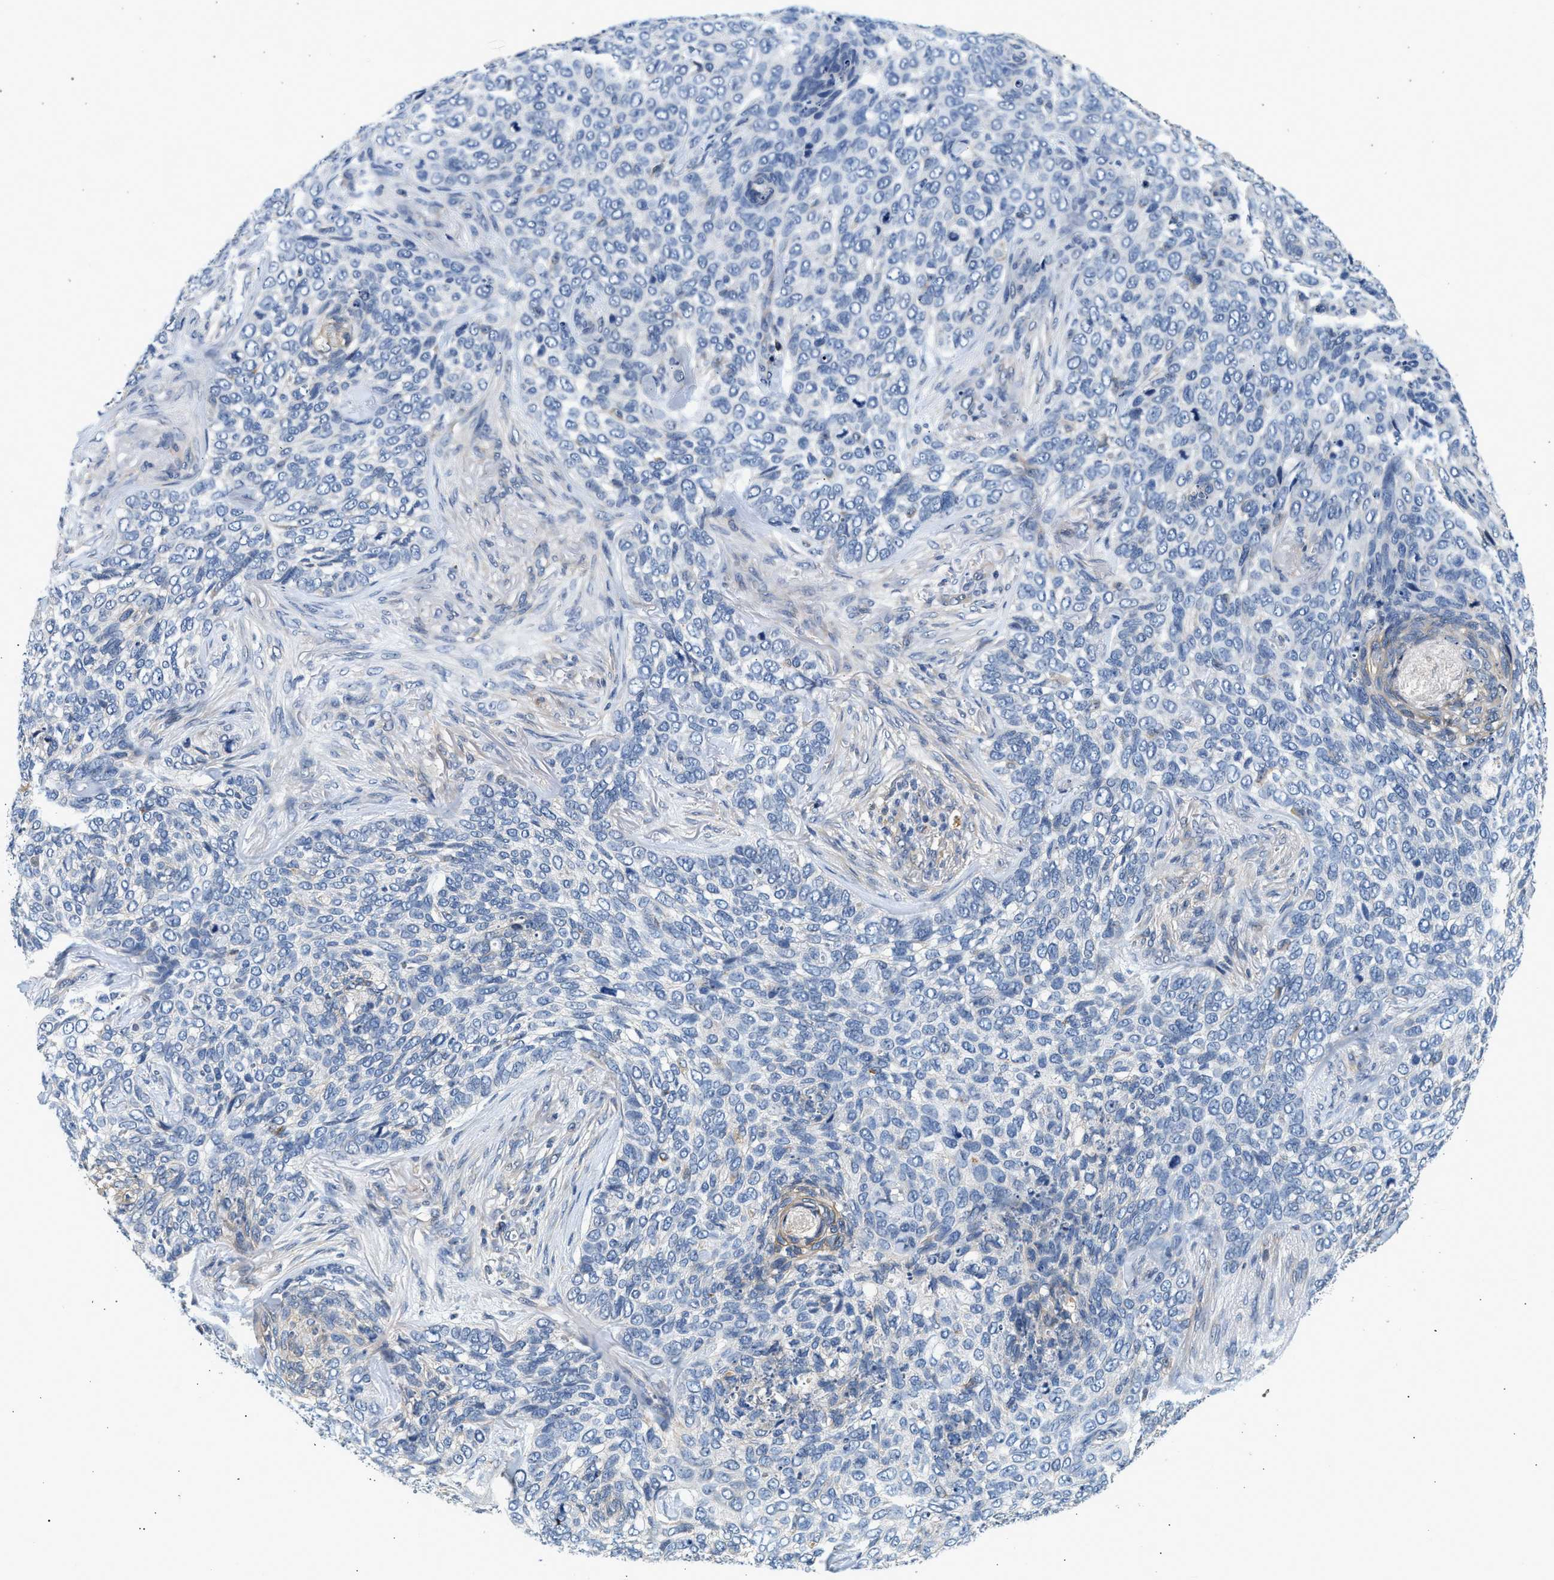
{"staining": {"intensity": "negative", "quantity": "none", "location": "none"}, "tissue": "skin cancer", "cell_type": "Tumor cells", "image_type": "cancer", "snomed": [{"axis": "morphology", "description": "Basal cell carcinoma"}, {"axis": "topography", "description": "Skin"}], "caption": "An image of skin cancer stained for a protein reveals no brown staining in tumor cells.", "gene": "DUSP14", "patient": {"sex": "female", "age": 64}}